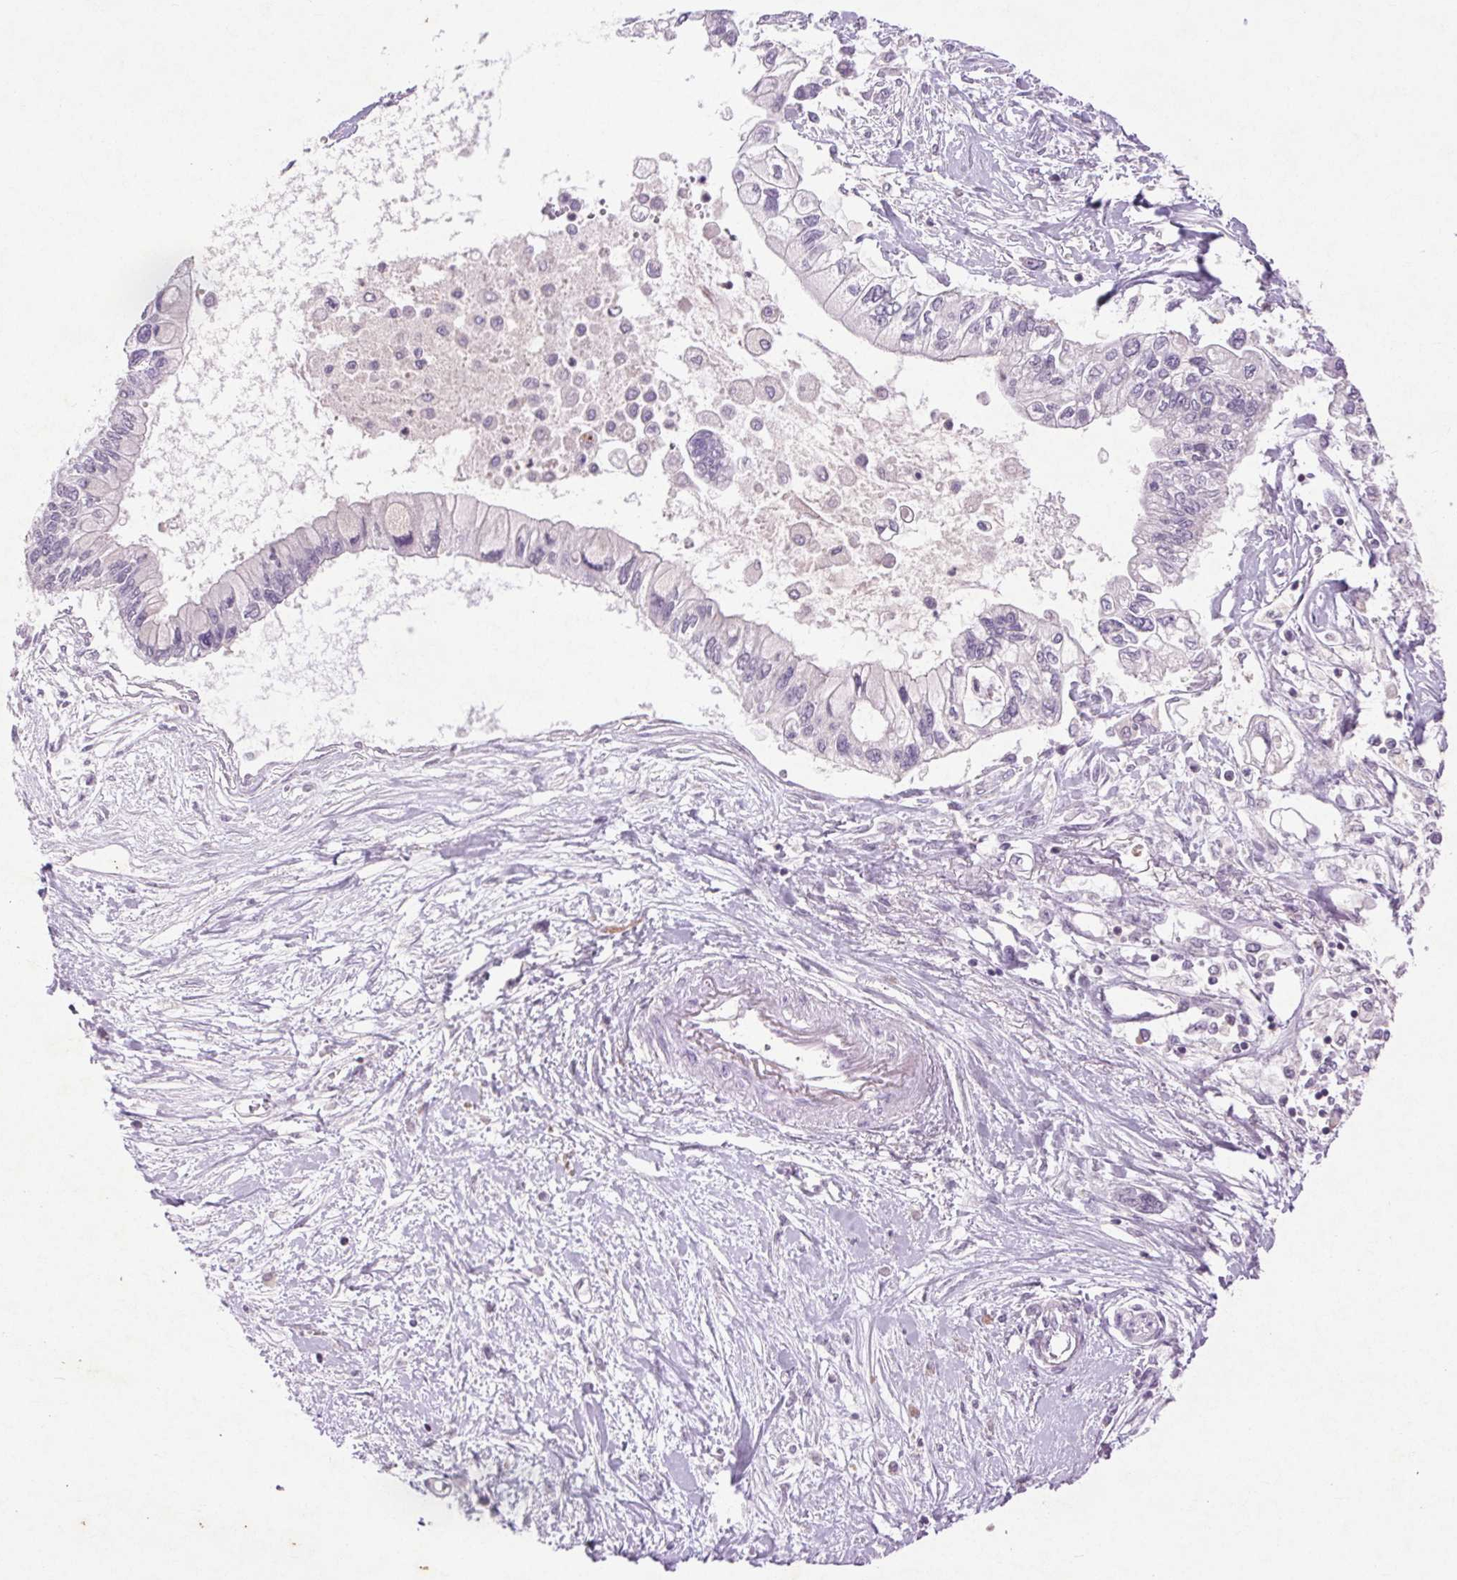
{"staining": {"intensity": "negative", "quantity": "none", "location": "none"}, "tissue": "pancreatic cancer", "cell_type": "Tumor cells", "image_type": "cancer", "snomed": [{"axis": "morphology", "description": "Adenocarcinoma, NOS"}, {"axis": "topography", "description": "Pancreas"}], "caption": "Photomicrograph shows no protein staining in tumor cells of pancreatic cancer tissue.", "gene": "FNDC7", "patient": {"sex": "female", "age": 77}}